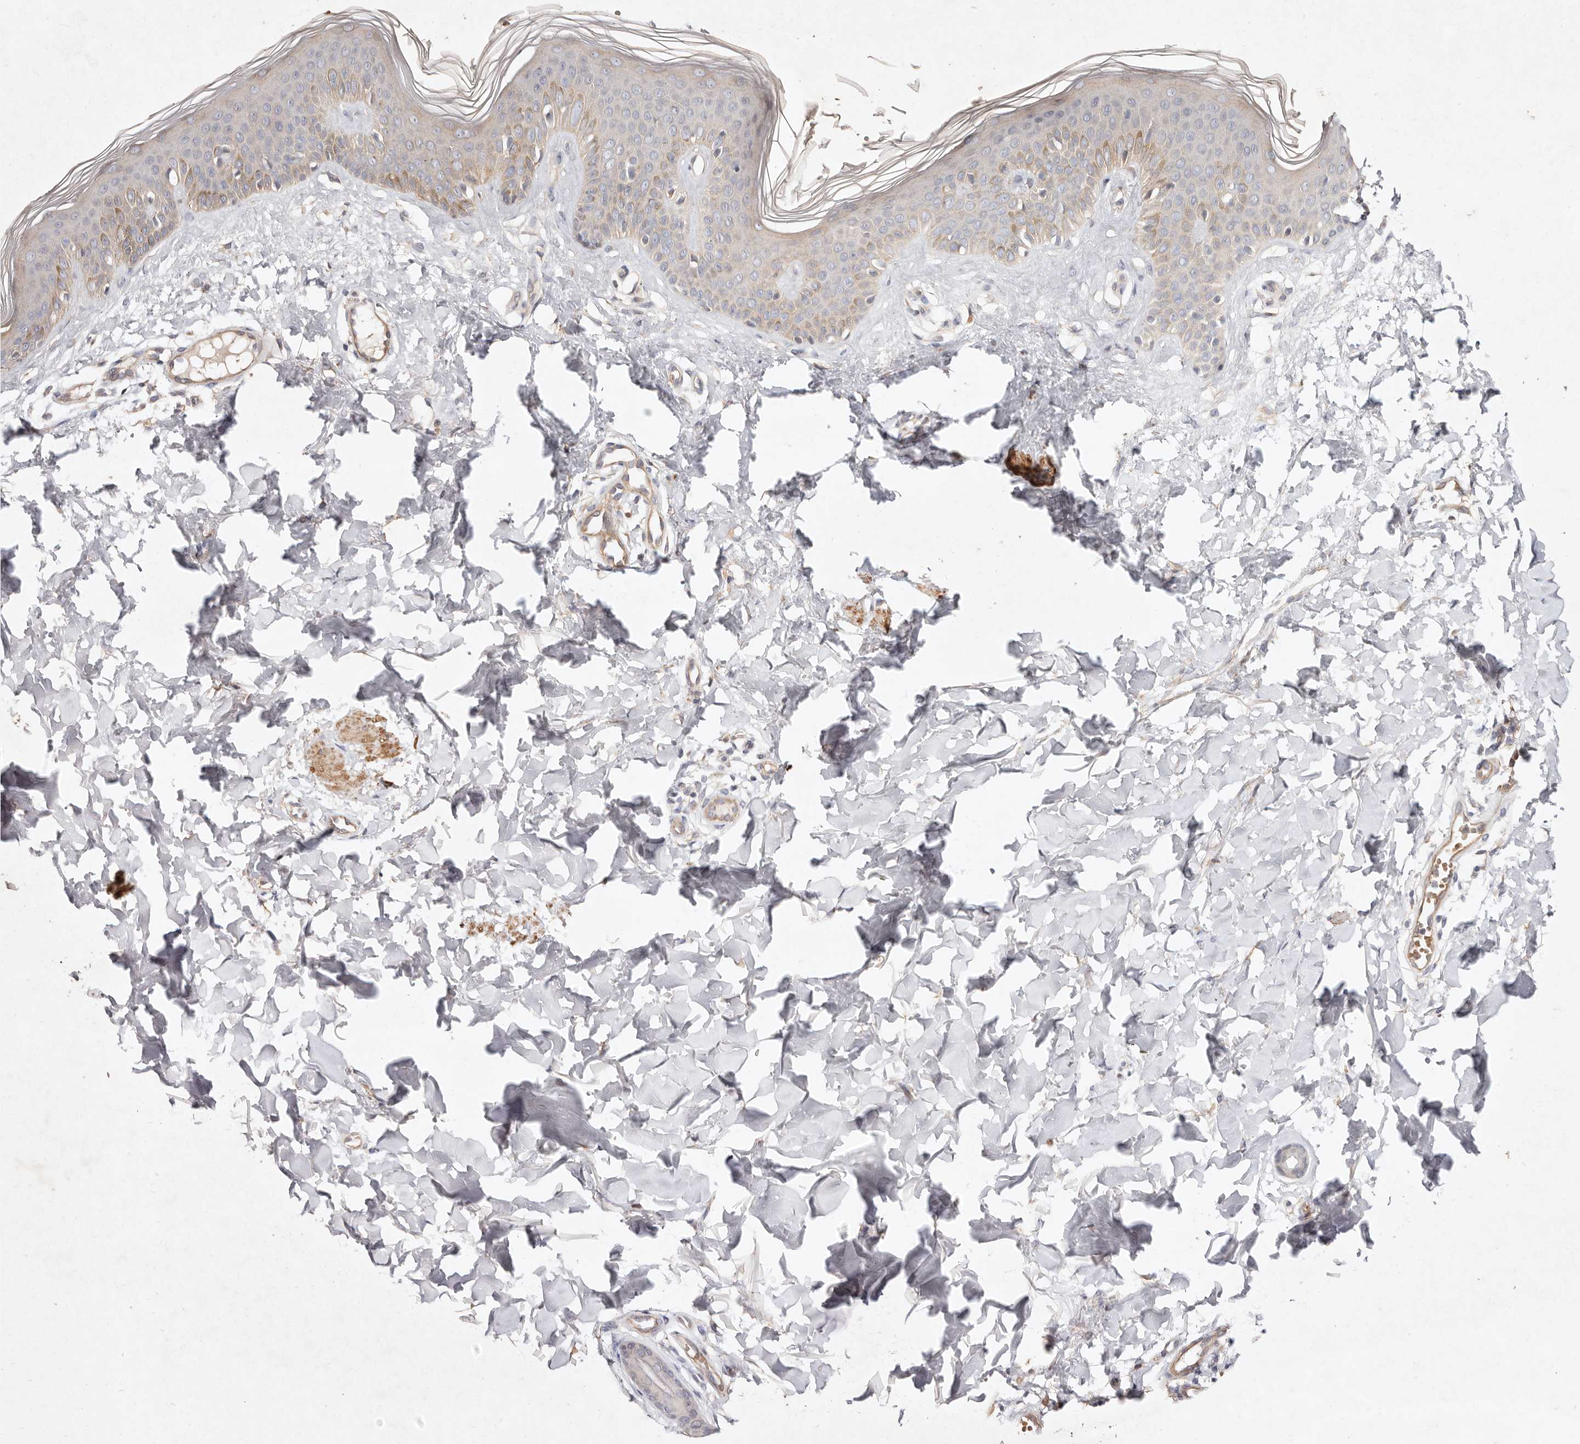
{"staining": {"intensity": "negative", "quantity": "none", "location": "none"}, "tissue": "skin", "cell_type": "Fibroblasts", "image_type": "normal", "snomed": [{"axis": "morphology", "description": "Normal tissue, NOS"}, {"axis": "topography", "description": "Skin"}], "caption": "Benign skin was stained to show a protein in brown. There is no significant expression in fibroblasts. (Brightfield microscopy of DAB immunohistochemistry at high magnification).", "gene": "MTMR11", "patient": {"sex": "male", "age": 37}}